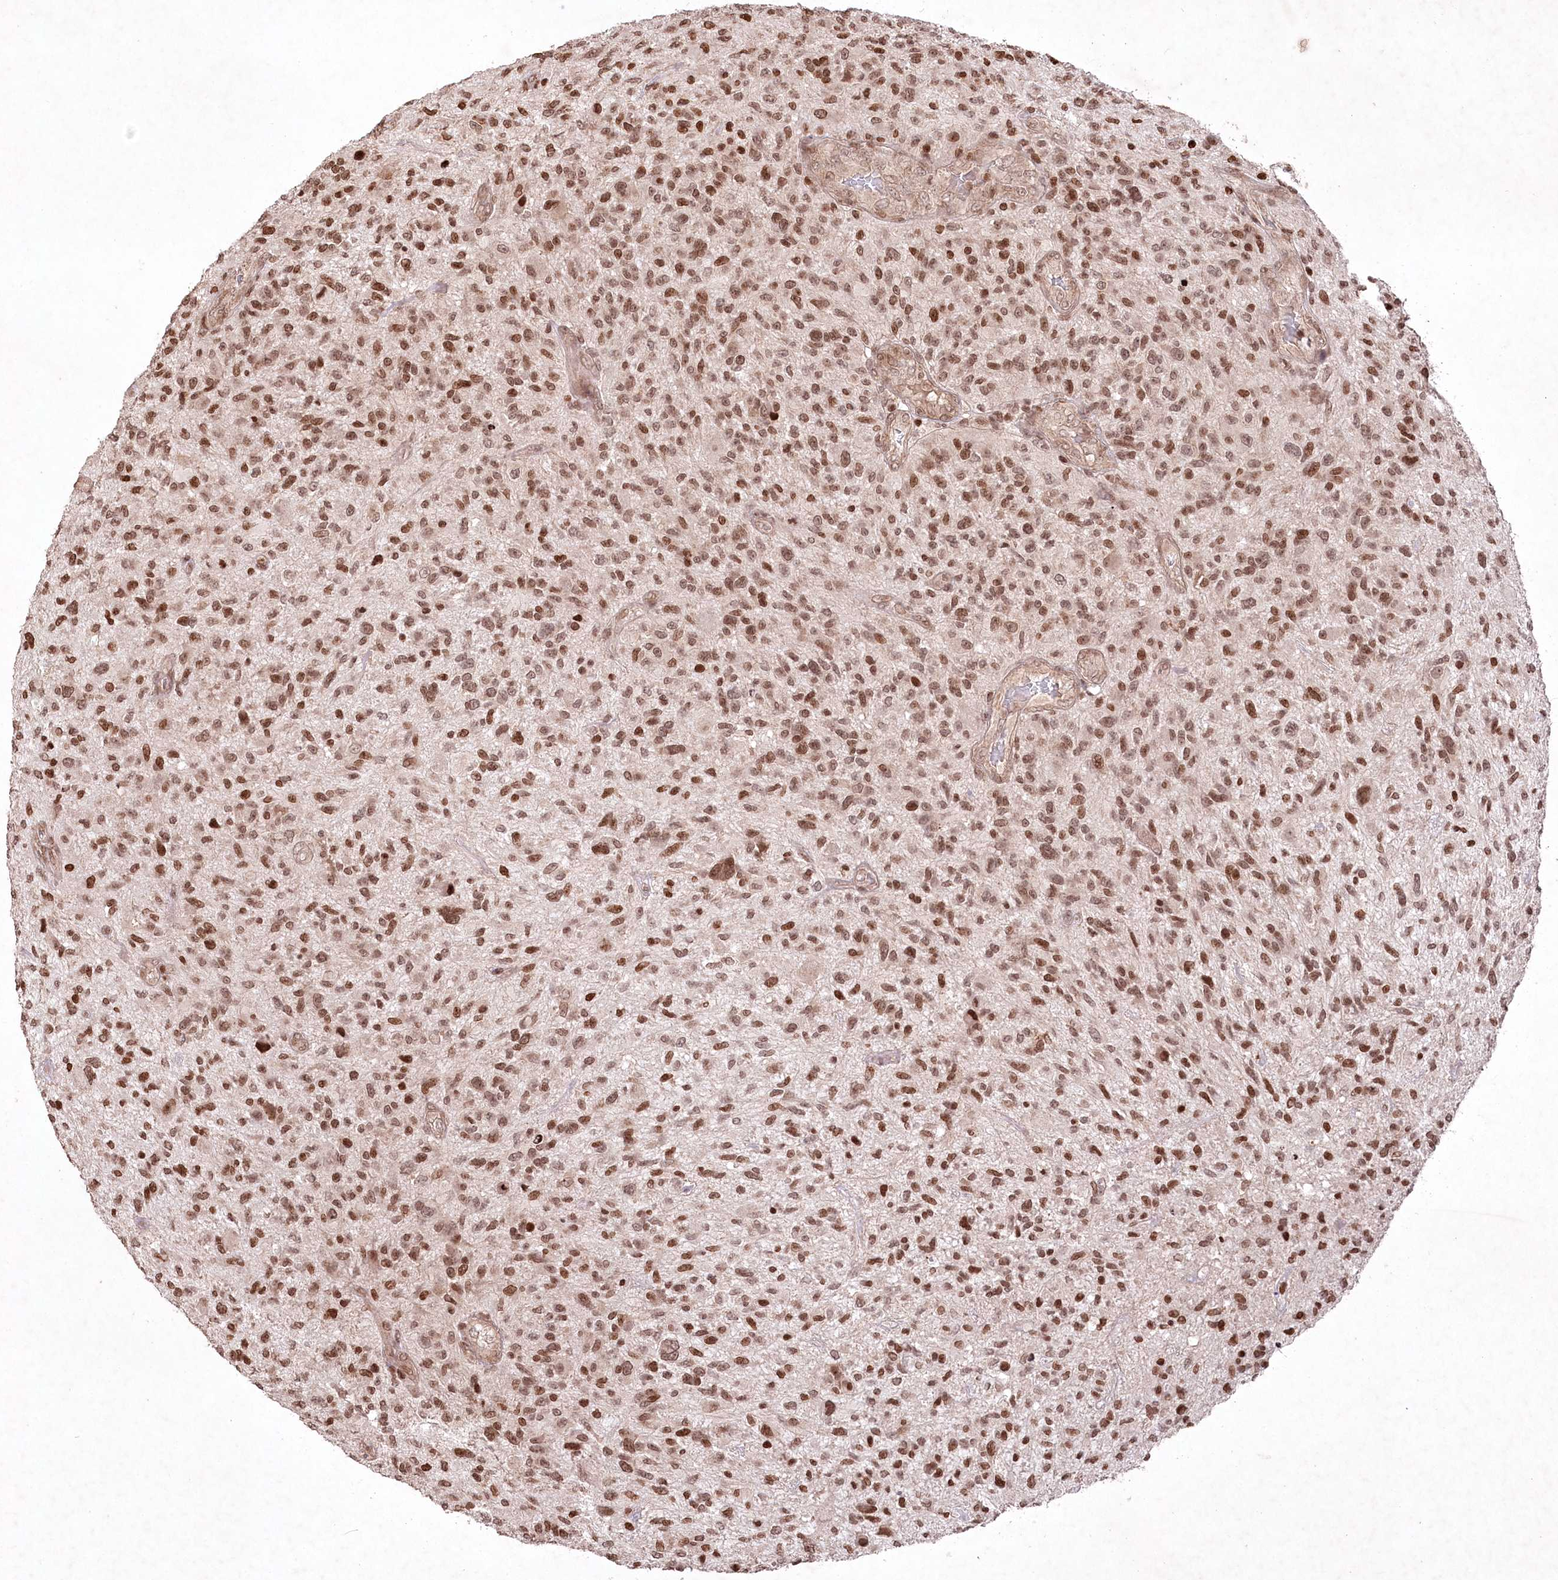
{"staining": {"intensity": "moderate", "quantity": ">75%", "location": "nuclear"}, "tissue": "glioma", "cell_type": "Tumor cells", "image_type": "cancer", "snomed": [{"axis": "morphology", "description": "Glioma, malignant, High grade"}, {"axis": "topography", "description": "Brain"}], "caption": "DAB (3,3'-diaminobenzidine) immunohistochemical staining of human glioma shows moderate nuclear protein expression in about >75% of tumor cells.", "gene": "CCSER2", "patient": {"sex": "male", "age": 47}}